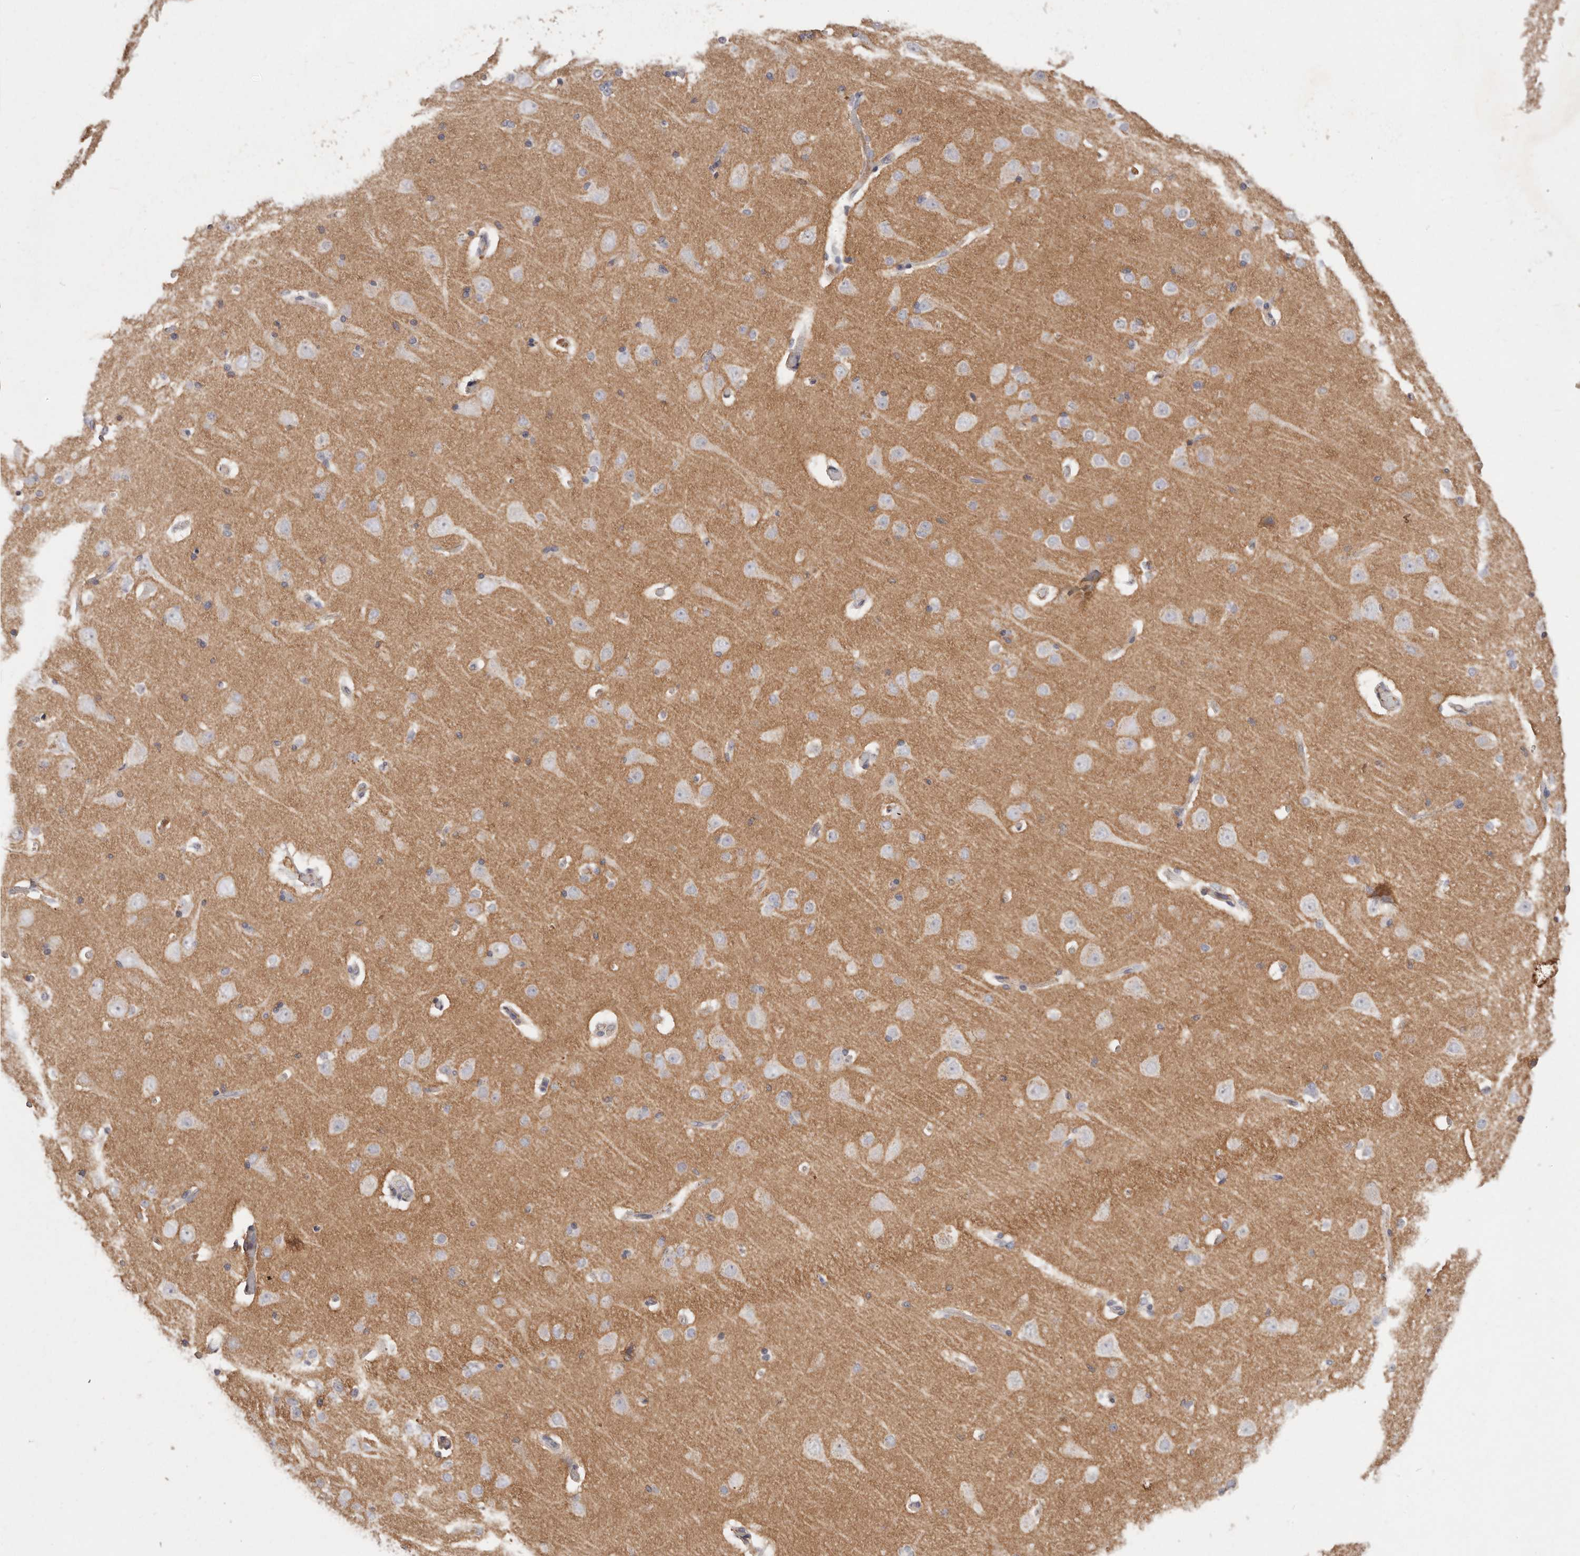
{"staining": {"intensity": "negative", "quantity": "none", "location": "none"}, "tissue": "cerebral cortex", "cell_type": "Endothelial cells", "image_type": "normal", "snomed": [{"axis": "morphology", "description": "Normal tissue, NOS"}, {"axis": "topography", "description": "Cerebral cortex"}], "caption": "The micrograph demonstrates no staining of endothelial cells in benign cerebral cortex.", "gene": "CXADR", "patient": {"sex": "male", "age": 34}}